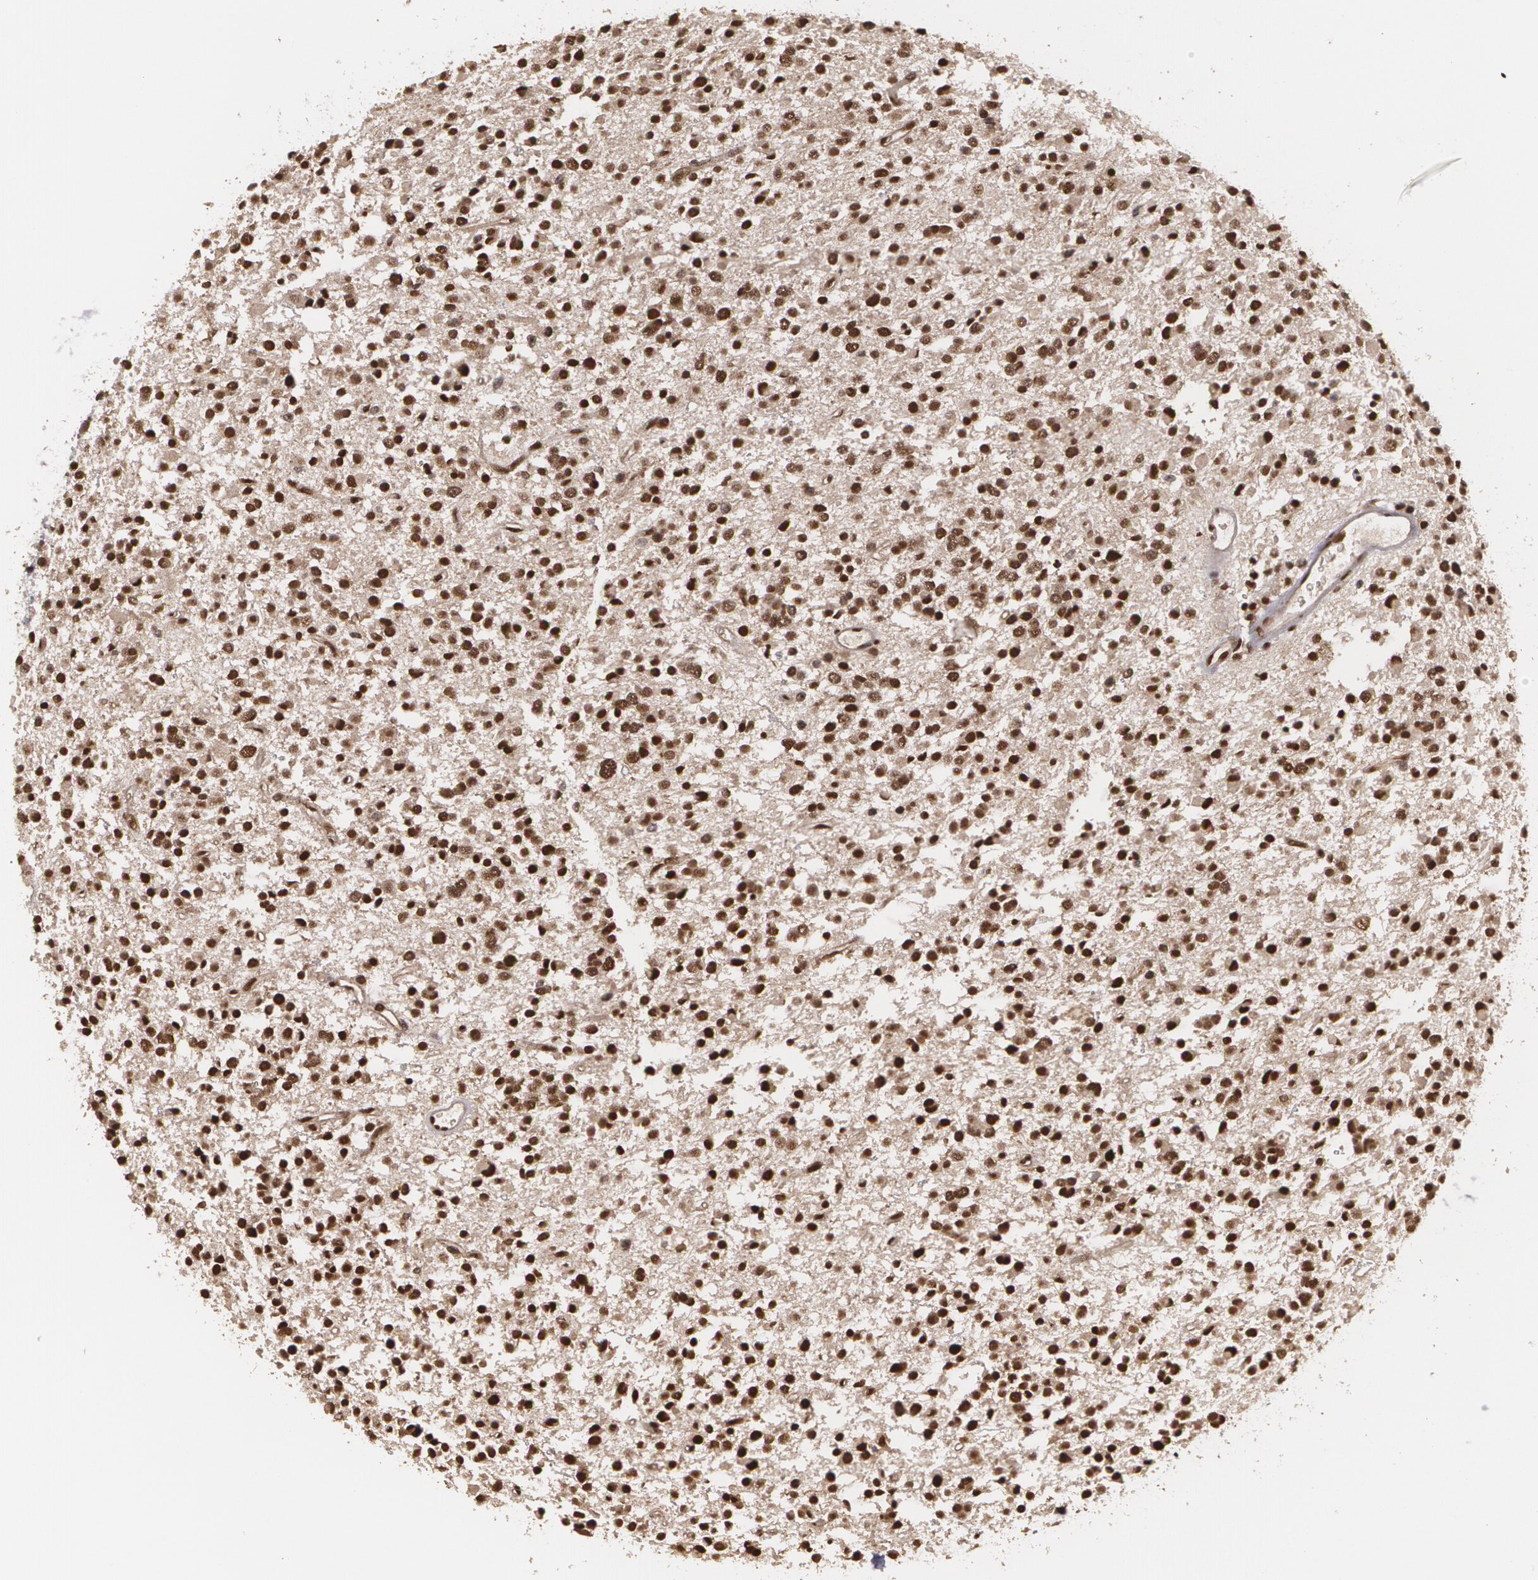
{"staining": {"intensity": "strong", "quantity": ">75%", "location": "nuclear"}, "tissue": "glioma", "cell_type": "Tumor cells", "image_type": "cancer", "snomed": [{"axis": "morphology", "description": "Glioma, malignant, Low grade"}, {"axis": "topography", "description": "Brain"}], "caption": "There is high levels of strong nuclear staining in tumor cells of low-grade glioma (malignant), as demonstrated by immunohistochemical staining (brown color).", "gene": "RXRB", "patient": {"sex": "female", "age": 36}}